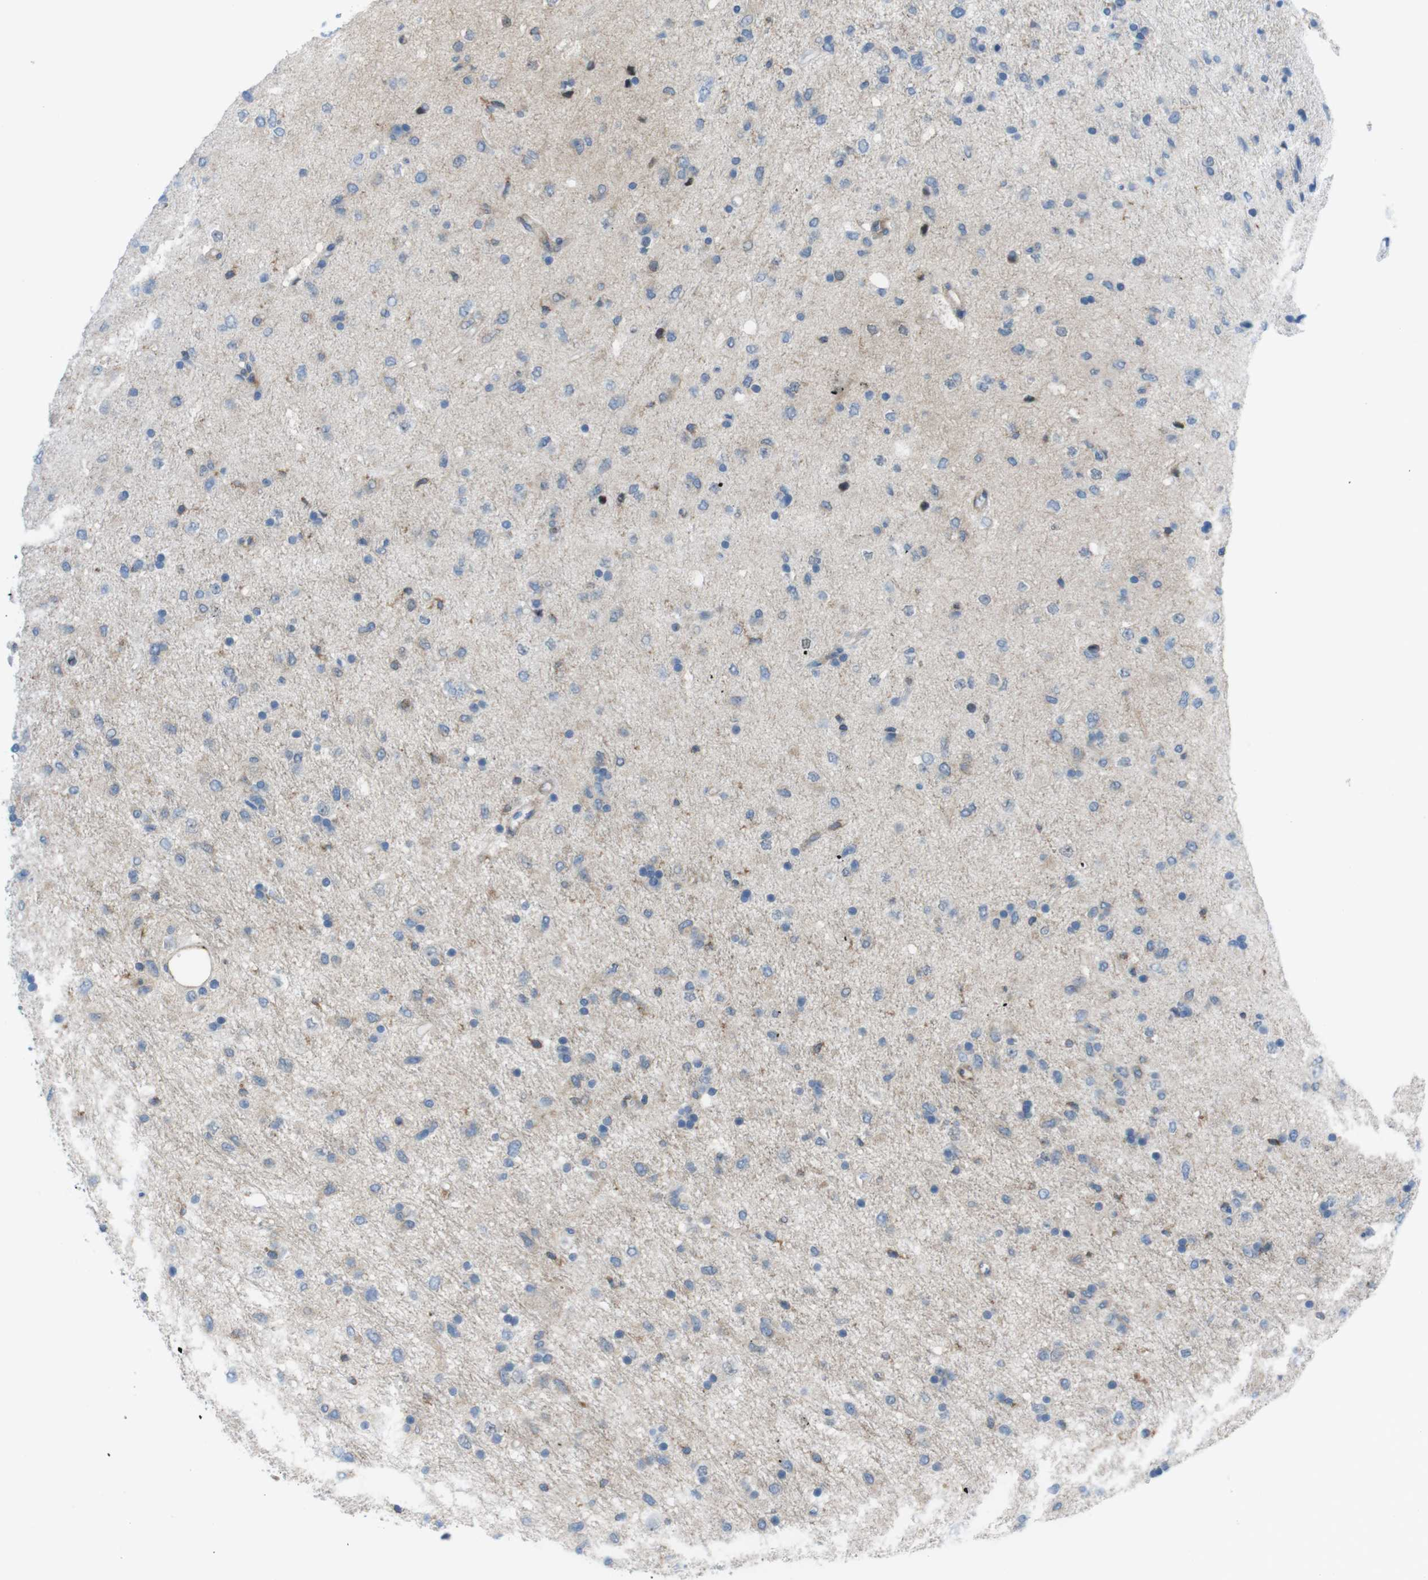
{"staining": {"intensity": "moderate", "quantity": "<25%", "location": "cytoplasmic/membranous"}, "tissue": "glioma", "cell_type": "Tumor cells", "image_type": "cancer", "snomed": [{"axis": "morphology", "description": "Glioma, malignant, Low grade"}, {"axis": "topography", "description": "Brain"}], "caption": "Human low-grade glioma (malignant) stained for a protein (brown) reveals moderate cytoplasmic/membranous positive staining in about <25% of tumor cells.", "gene": "DIAPH2", "patient": {"sex": "male", "age": 77}}